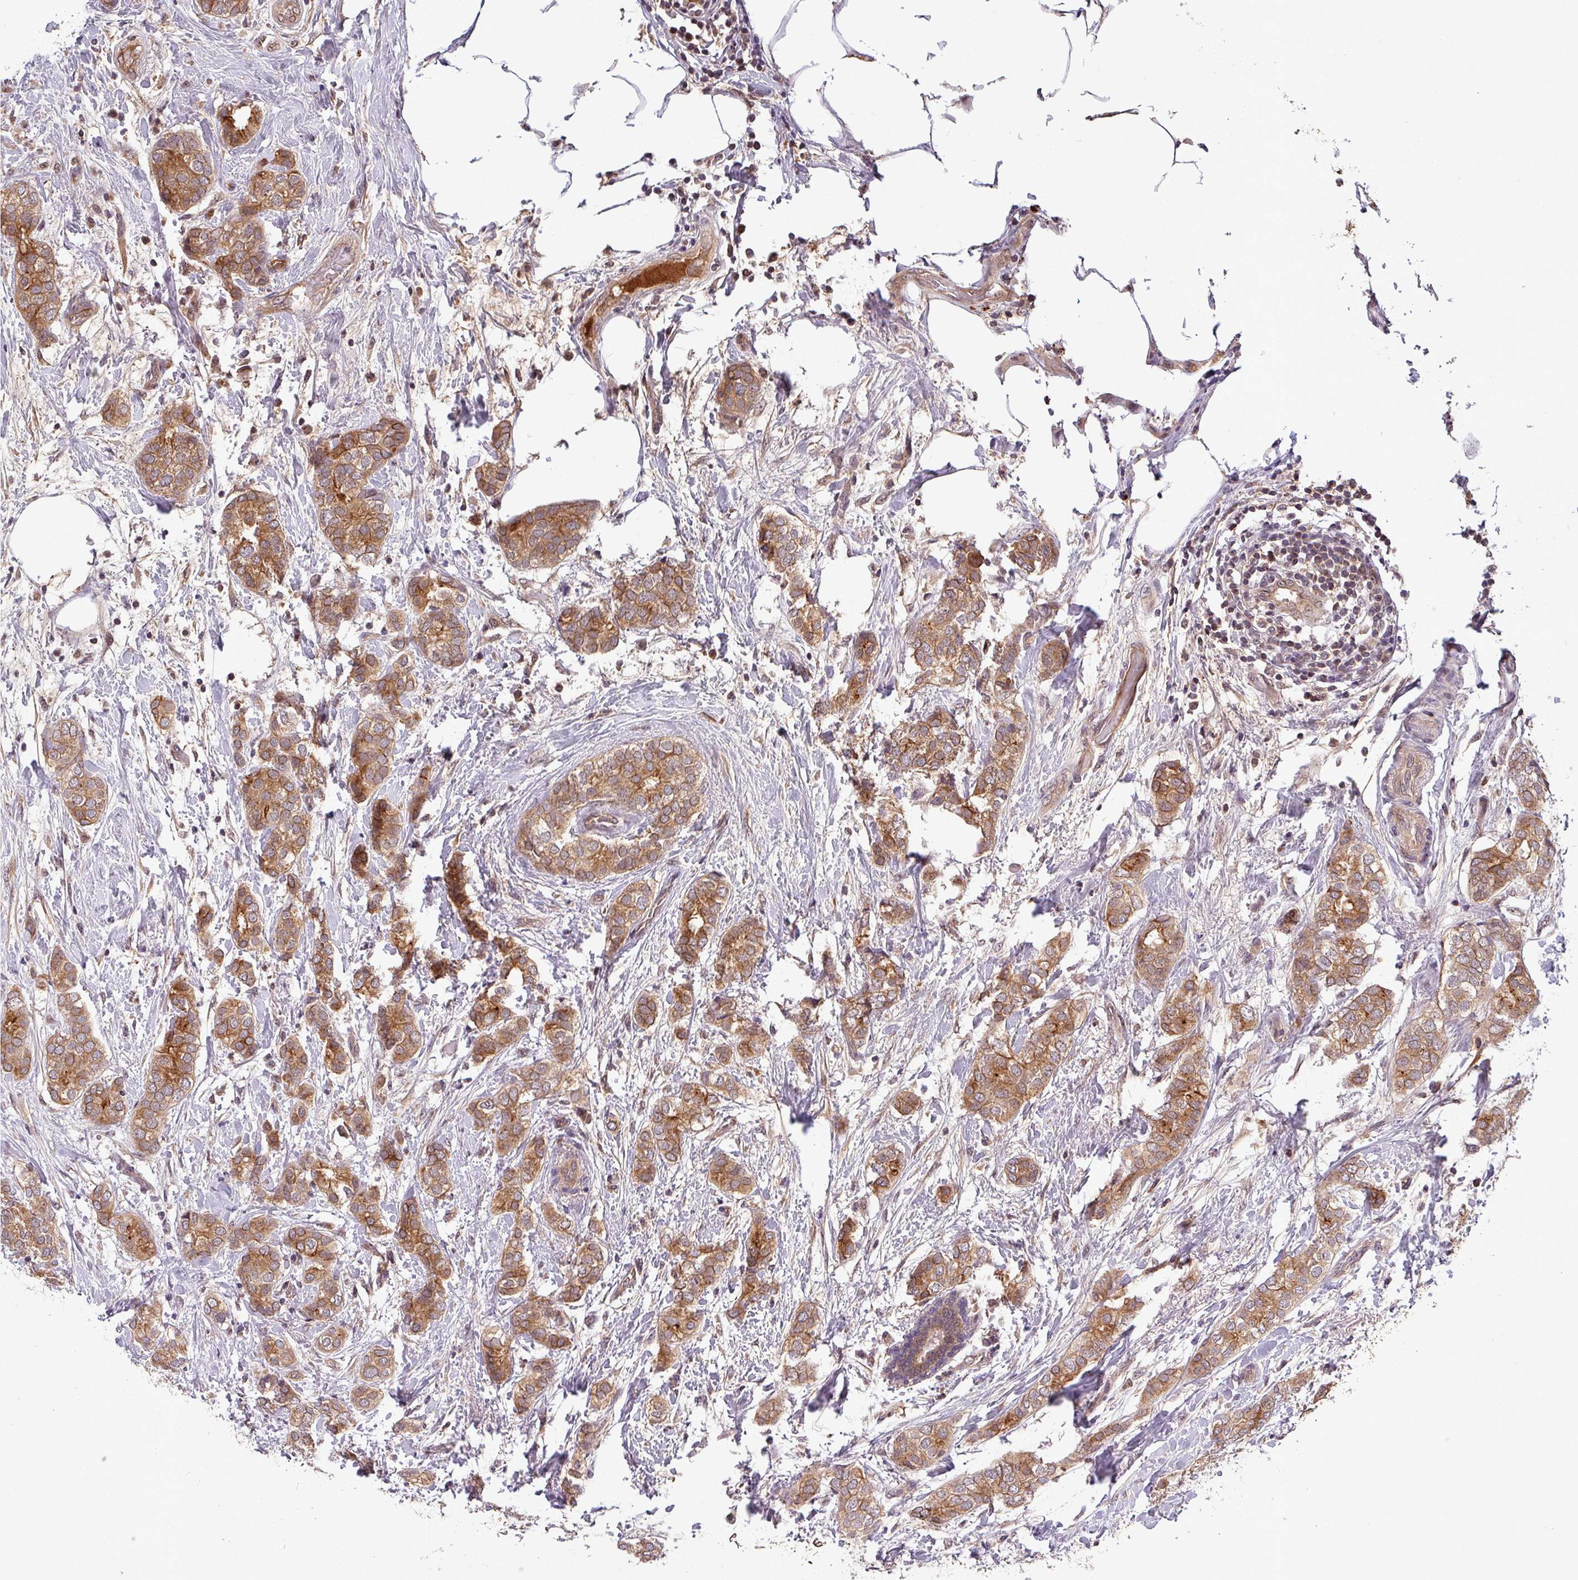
{"staining": {"intensity": "moderate", "quantity": ">75%", "location": "cytoplasmic/membranous"}, "tissue": "breast cancer", "cell_type": "Tumor cells", "image_type": "cancer", "snomed": [{"axis": "morphology", "description": "Duct carcinoma"}, {"axis": "topography", "description": "Breast"}], "caption": "Breast cancer was stained to show a protein in brown. There is medium levels of moderate cytoplasmic/membranous expression in about >75% of tumor cells. The staining was performed using DAB (3,3'-diaminobenzidine) to visualize the protein expression in brown, while the nuclei were stained in blue with hematoxylin (Magnification: 20x).", "gene": "PUS1", "patient": {"sex": "female", "age": 73}}